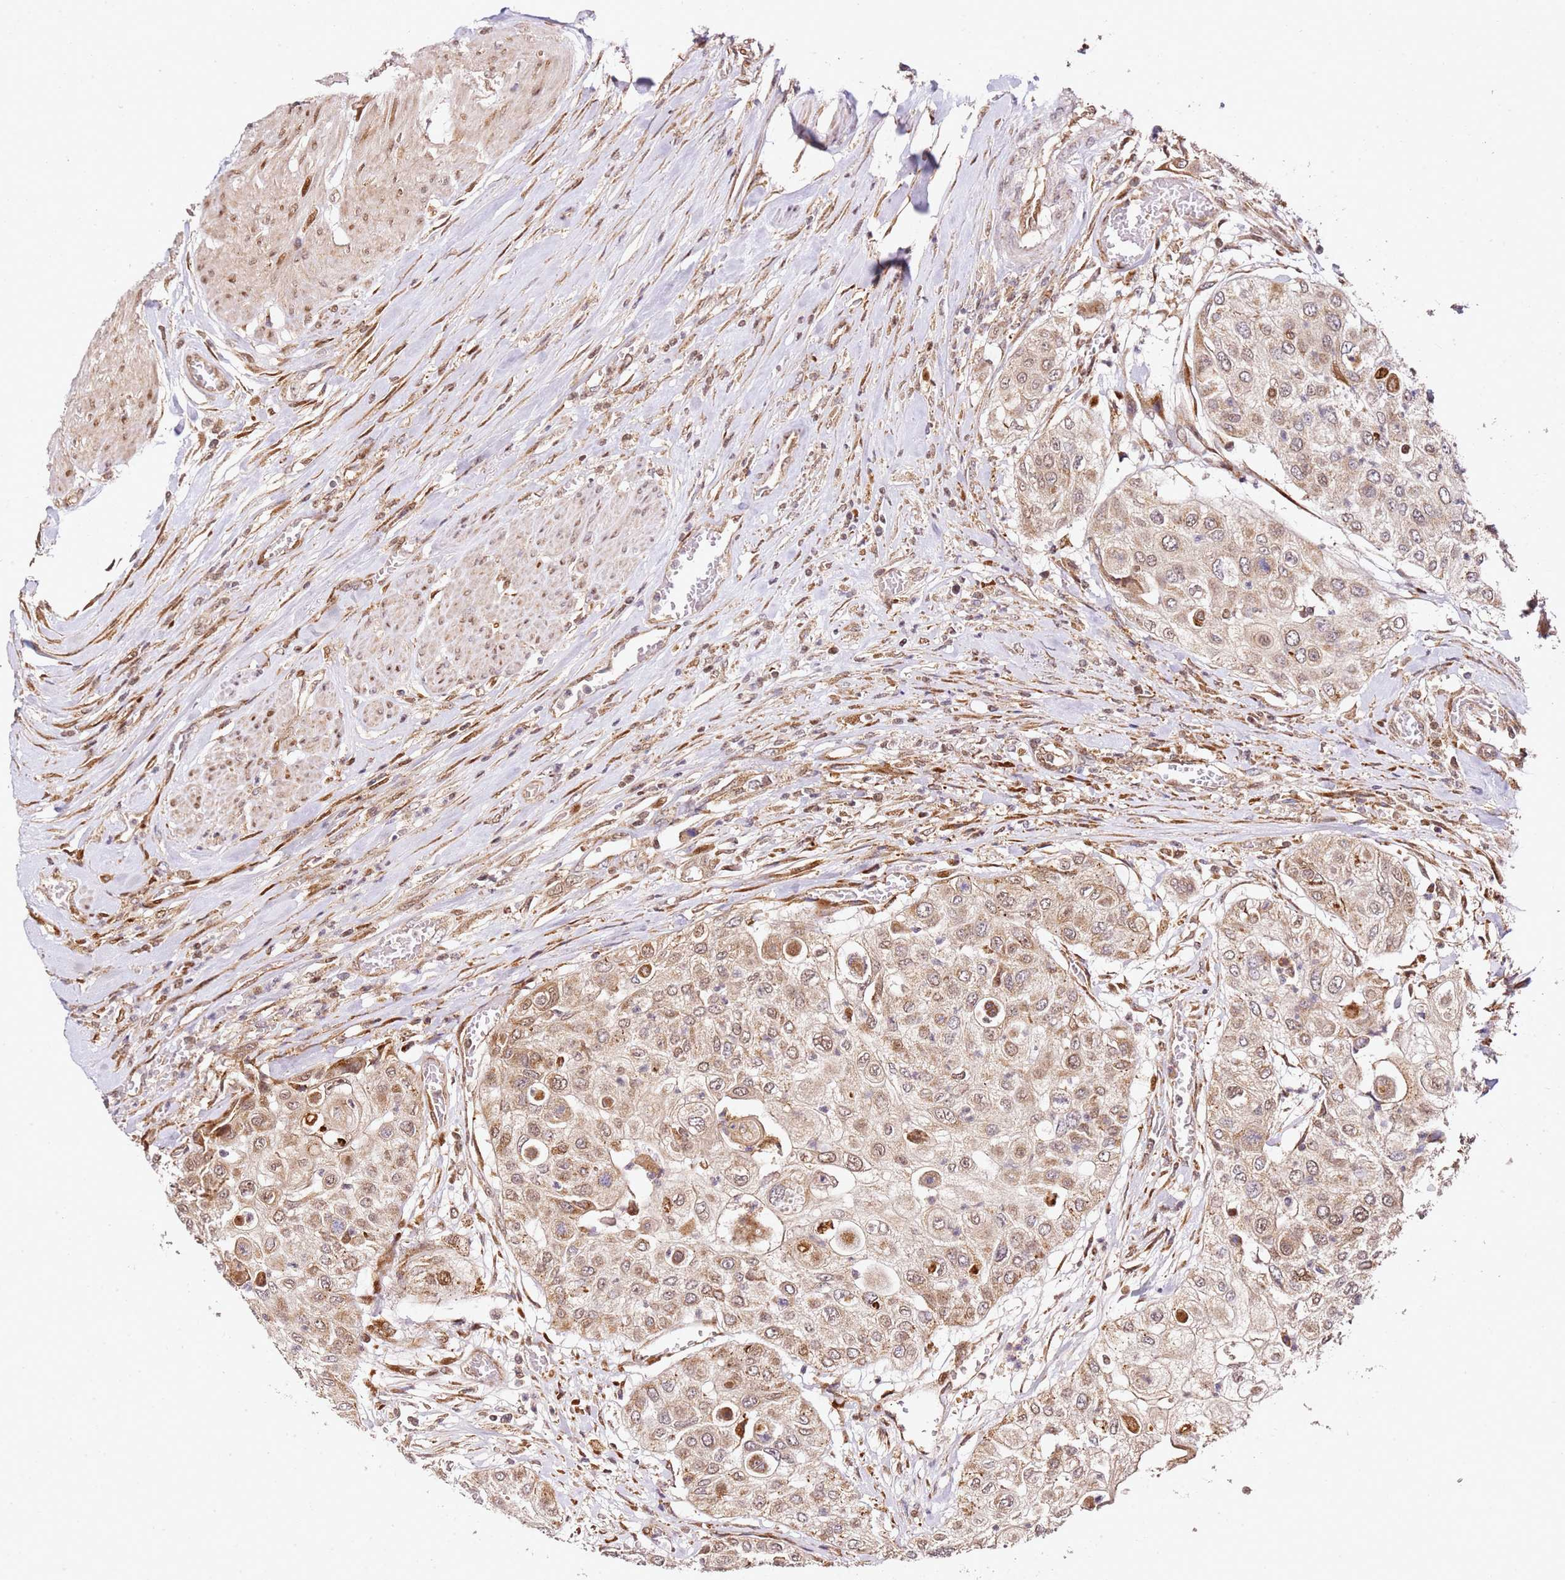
{"staining": {"intensity": "moderate", "quantity": ">75%", "location": "cytoplasmic/membranous,nuclear"}, "tissue": "urothelial cancer", "cell_type": "Tumor cells", "image_type": "cancer", "snomed": [{"axis": "morphology", "description": "Urothelial carcinoma, High grade"}, {"axis": "topography", "description": "Urinary bladder"}], "caption": "High-magnification brightfield microscopy of urothelial cancer stained with DAB (brown) and counterstained with hematoxylin (blue). tumor cells exhibit moderate cytoplasmic/membranous and nuclear expression is appreciated in approximately>75% of cells.", "gene": "SMOX", "patient": {"sex": "female", "age": 79}}